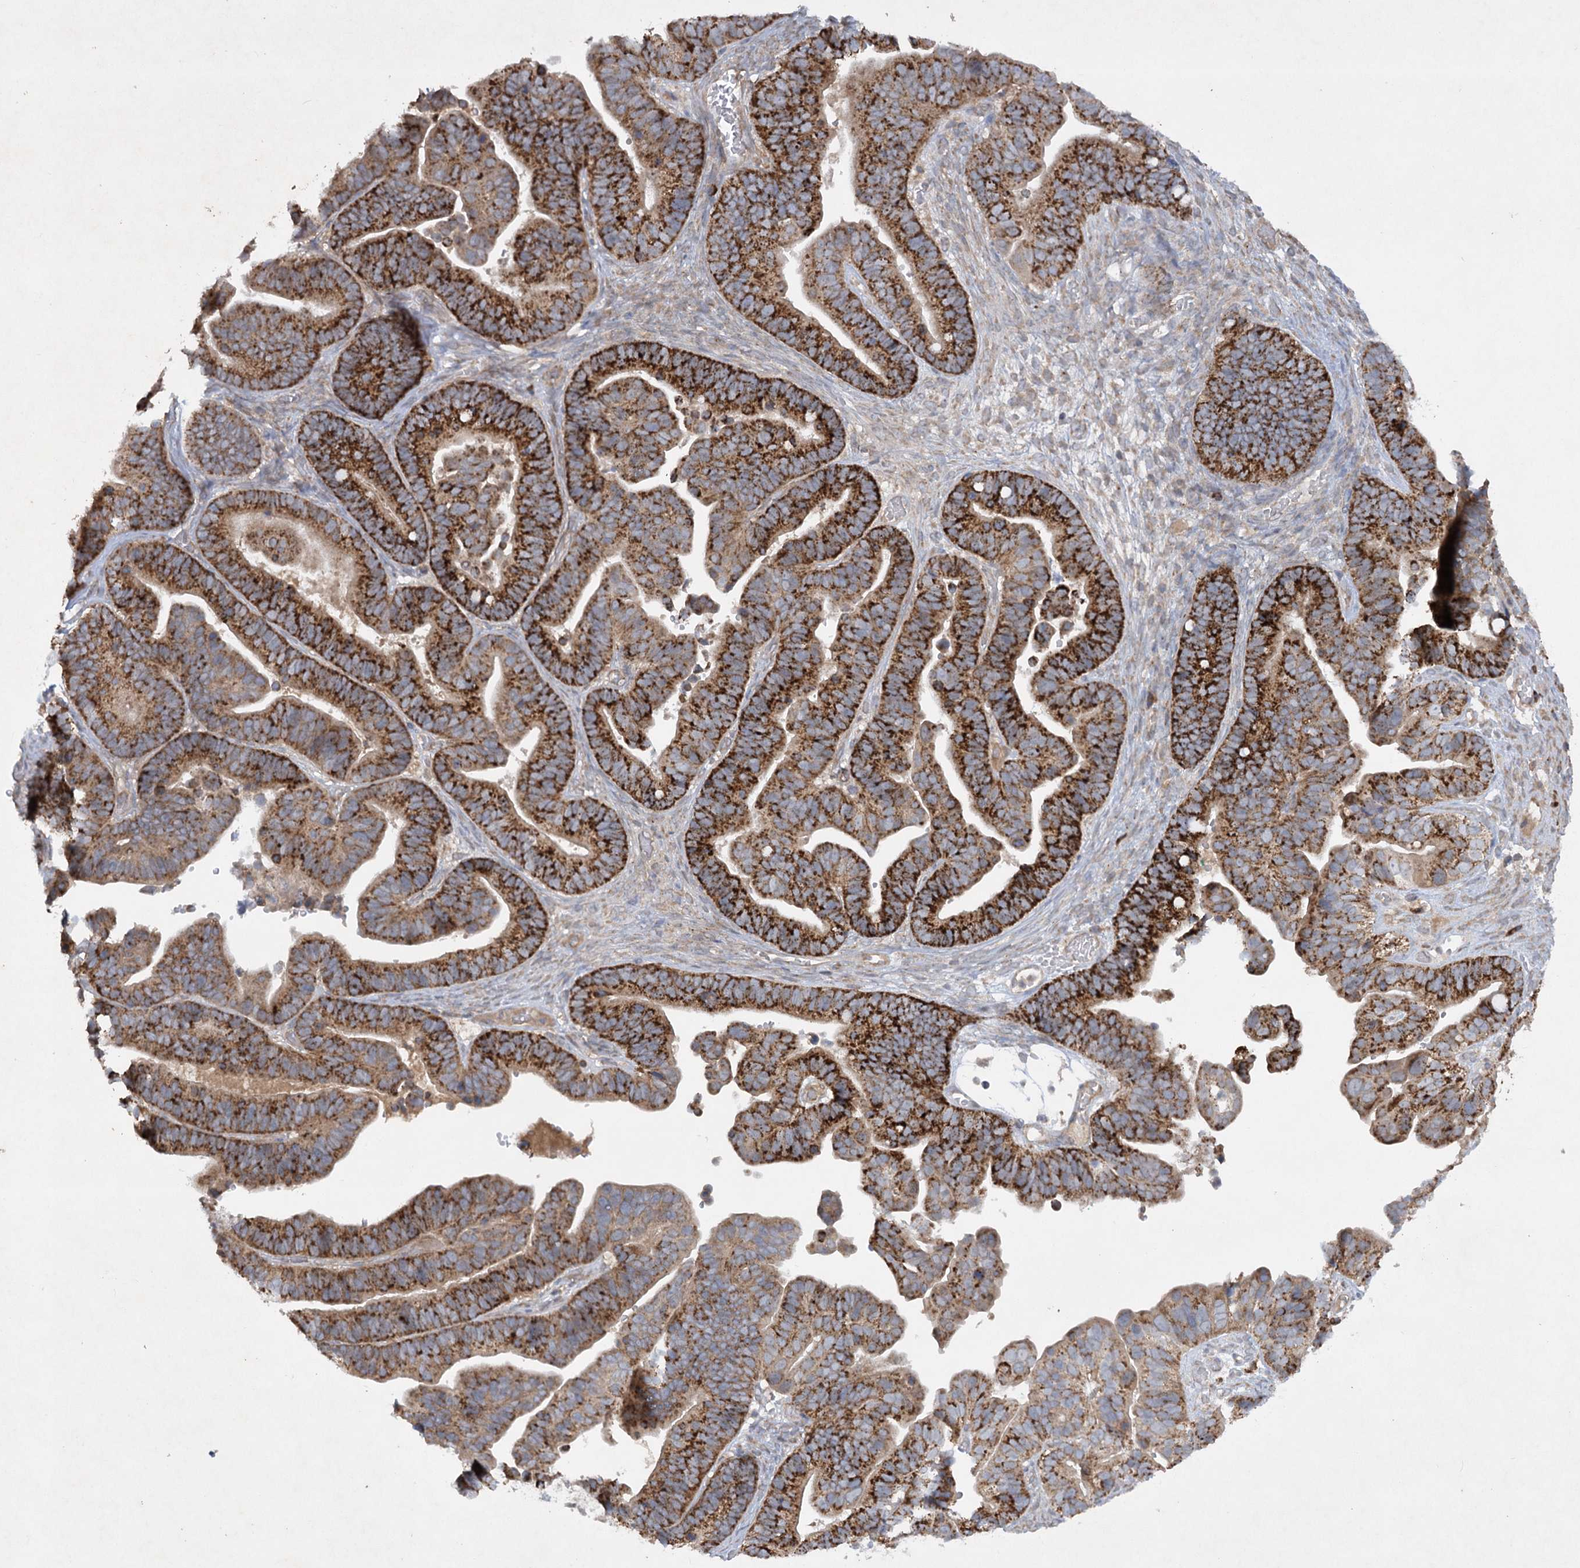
{"staining": {"intensity": "strong", "quantity": ">75%", "location": "cytoplasmic/membranous"}, "tissue": "ovarian cancer", "cell_type": "Tumor cells", "image_type": "cancer", "snomed": [{"axis": "morphology", "description": "Cystadenocarcinoma, serous, NOS"}, {"axis": "topography", "description": "Ovary"}], "caption": "Ovarian serous cystadenocarcinoma stained with a brown dye displays strong cytoplasmic/membranous positive staining in about >75% of tumor cells.", "gene": "TRAF3IP1", "patient": {"sex": "female", "age": 56}}